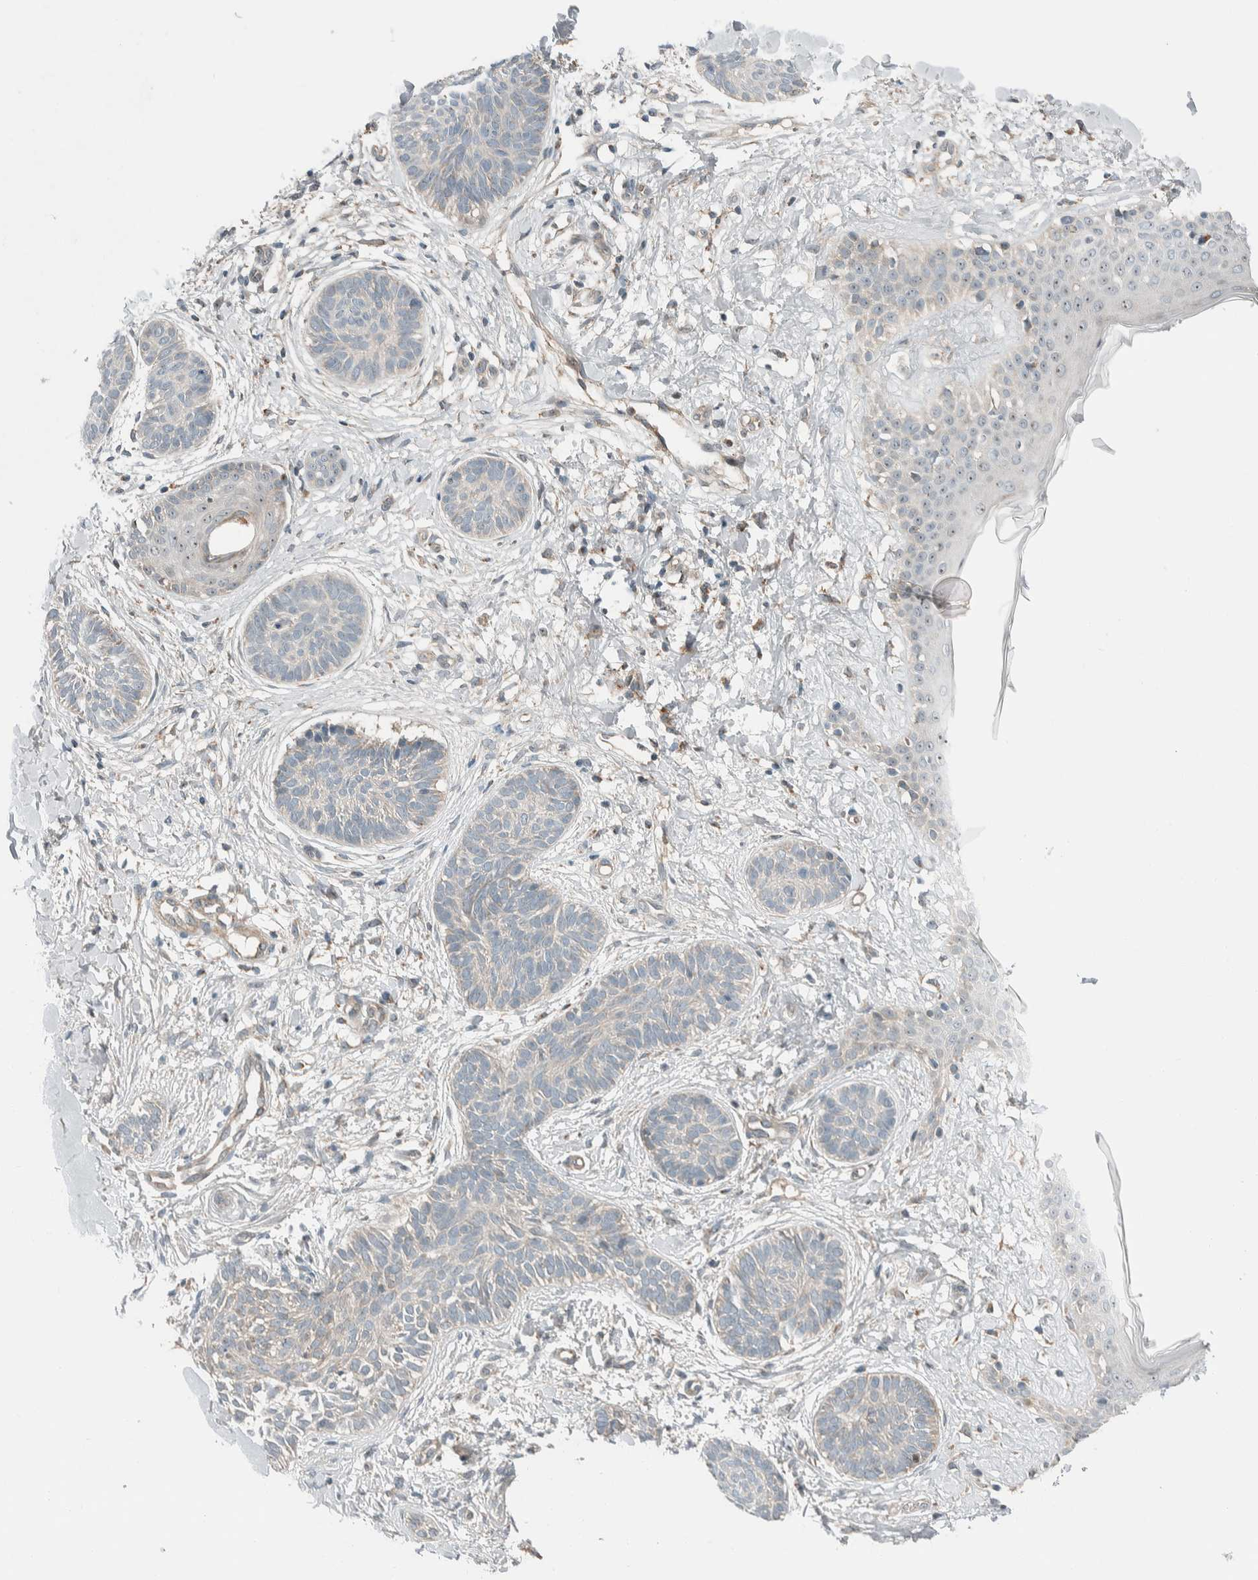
{"staining": {"intensity": "negative", "quantity": "none", "location": "none"}, "tissue": "skin cancer", "cell_type": "Tumor cells", "image_type": "cancer", "snomed": [{"axis": "morphology", "description": "Normal tissue, NOS"}, {"axis": "morphology", "description": "Basal cell carcinoma"}, {"axis": "topography", "description": "Skin"}], "caption": "A histopathology image of skin cancer (basal cell carcinoma) stained for a protein exhibits no brown staining in tumor cells.", "gene": "SLFN12L", "patient": {"sex": "male", "age": 63}}